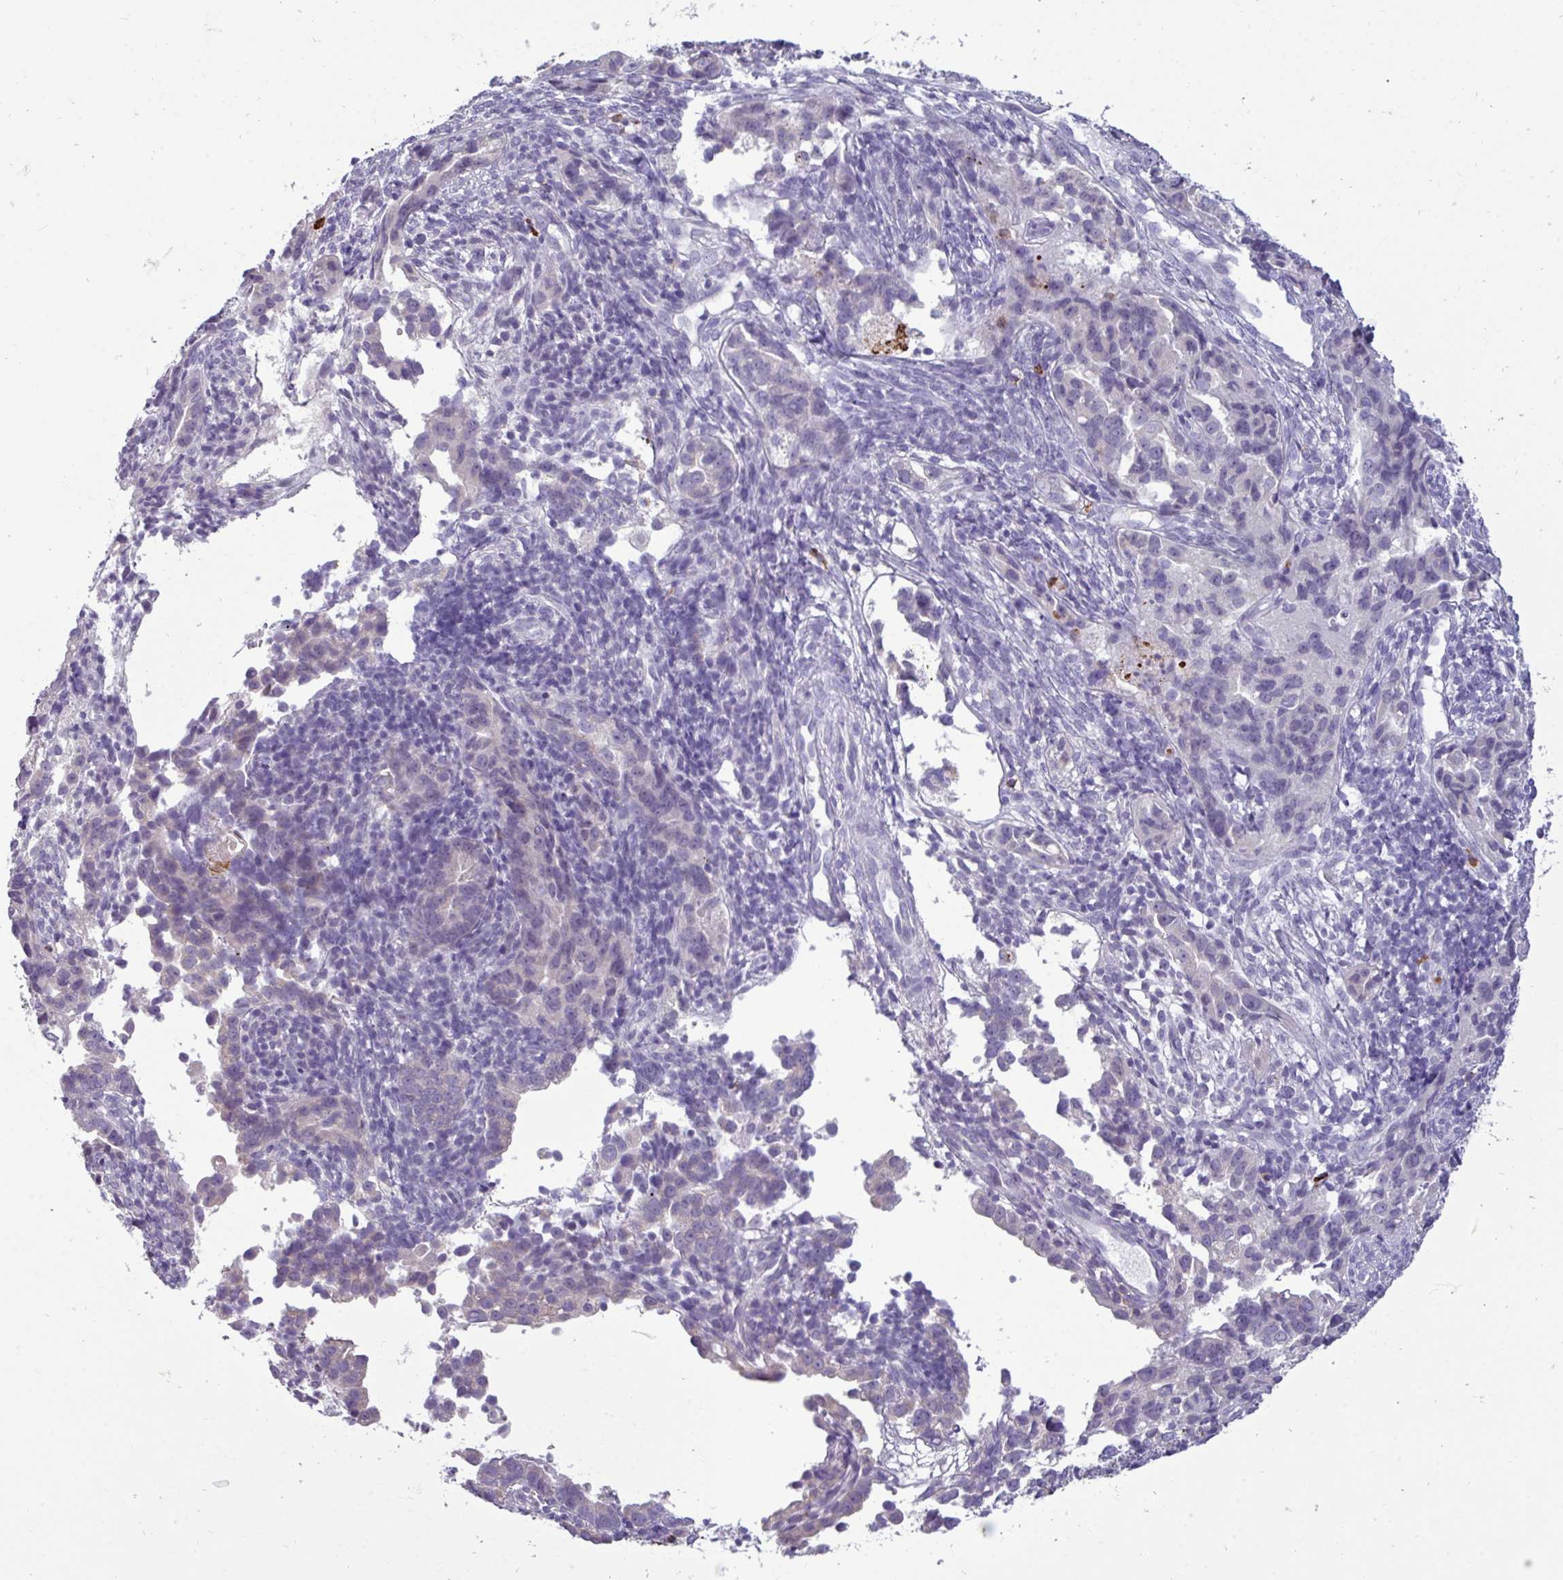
{"staining": {"intensity": "negative", "quantity": "none", "location": "none"}, "tissue": "endometrial cancer", "cell_type": "Tumor cells", "image_type": "cancer", "snomed": [{"axis": "morphology", "description": "Adenocarcinoma, NOS"}, {"axis": "topography", "description": "Endometrium"}], "caption": "Tumor cells are negative for protein expression in human adenocarcinoma (endometrial).", "gene": "TRIM39", "patient": {"sex": "female", "age": 57}}